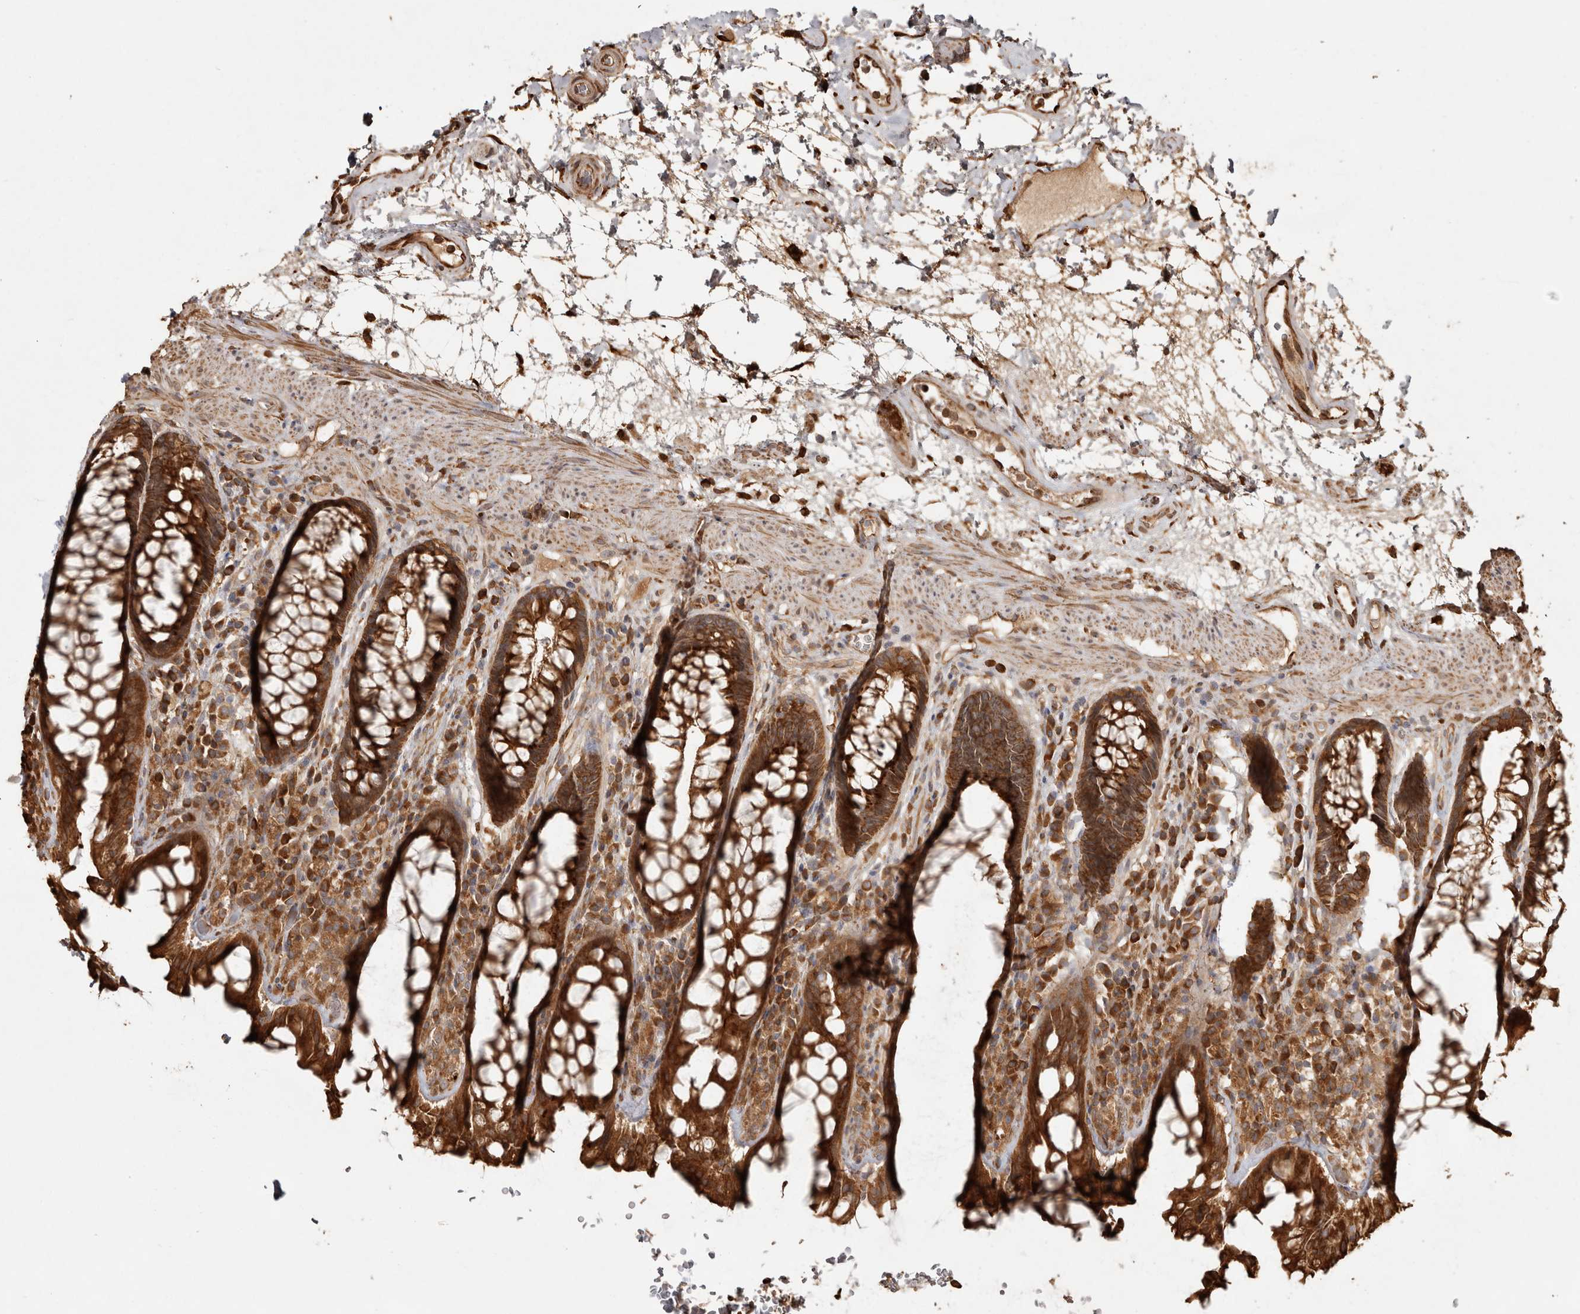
{"staining": {"intensity": "strong", "quantity": ">75%", "location": "cytoplasmic/membranous"}, "tissue": "rectum", "cell_type": "Glandular cells", "image_type": "normal", "snomed": [{"axis": "morphology", "description": "Normal tissue, NOS"}, {"axis": "topography", "description": "Rectum"}], "caption": "The image displays immunohistochemical staining of benign rectum. There is strong cytoplasmic/membranous staining is seen in about >75% of glandular cells.", "gene": "CAMSAP2", "patient": {"sex": "male", "age": 64}}